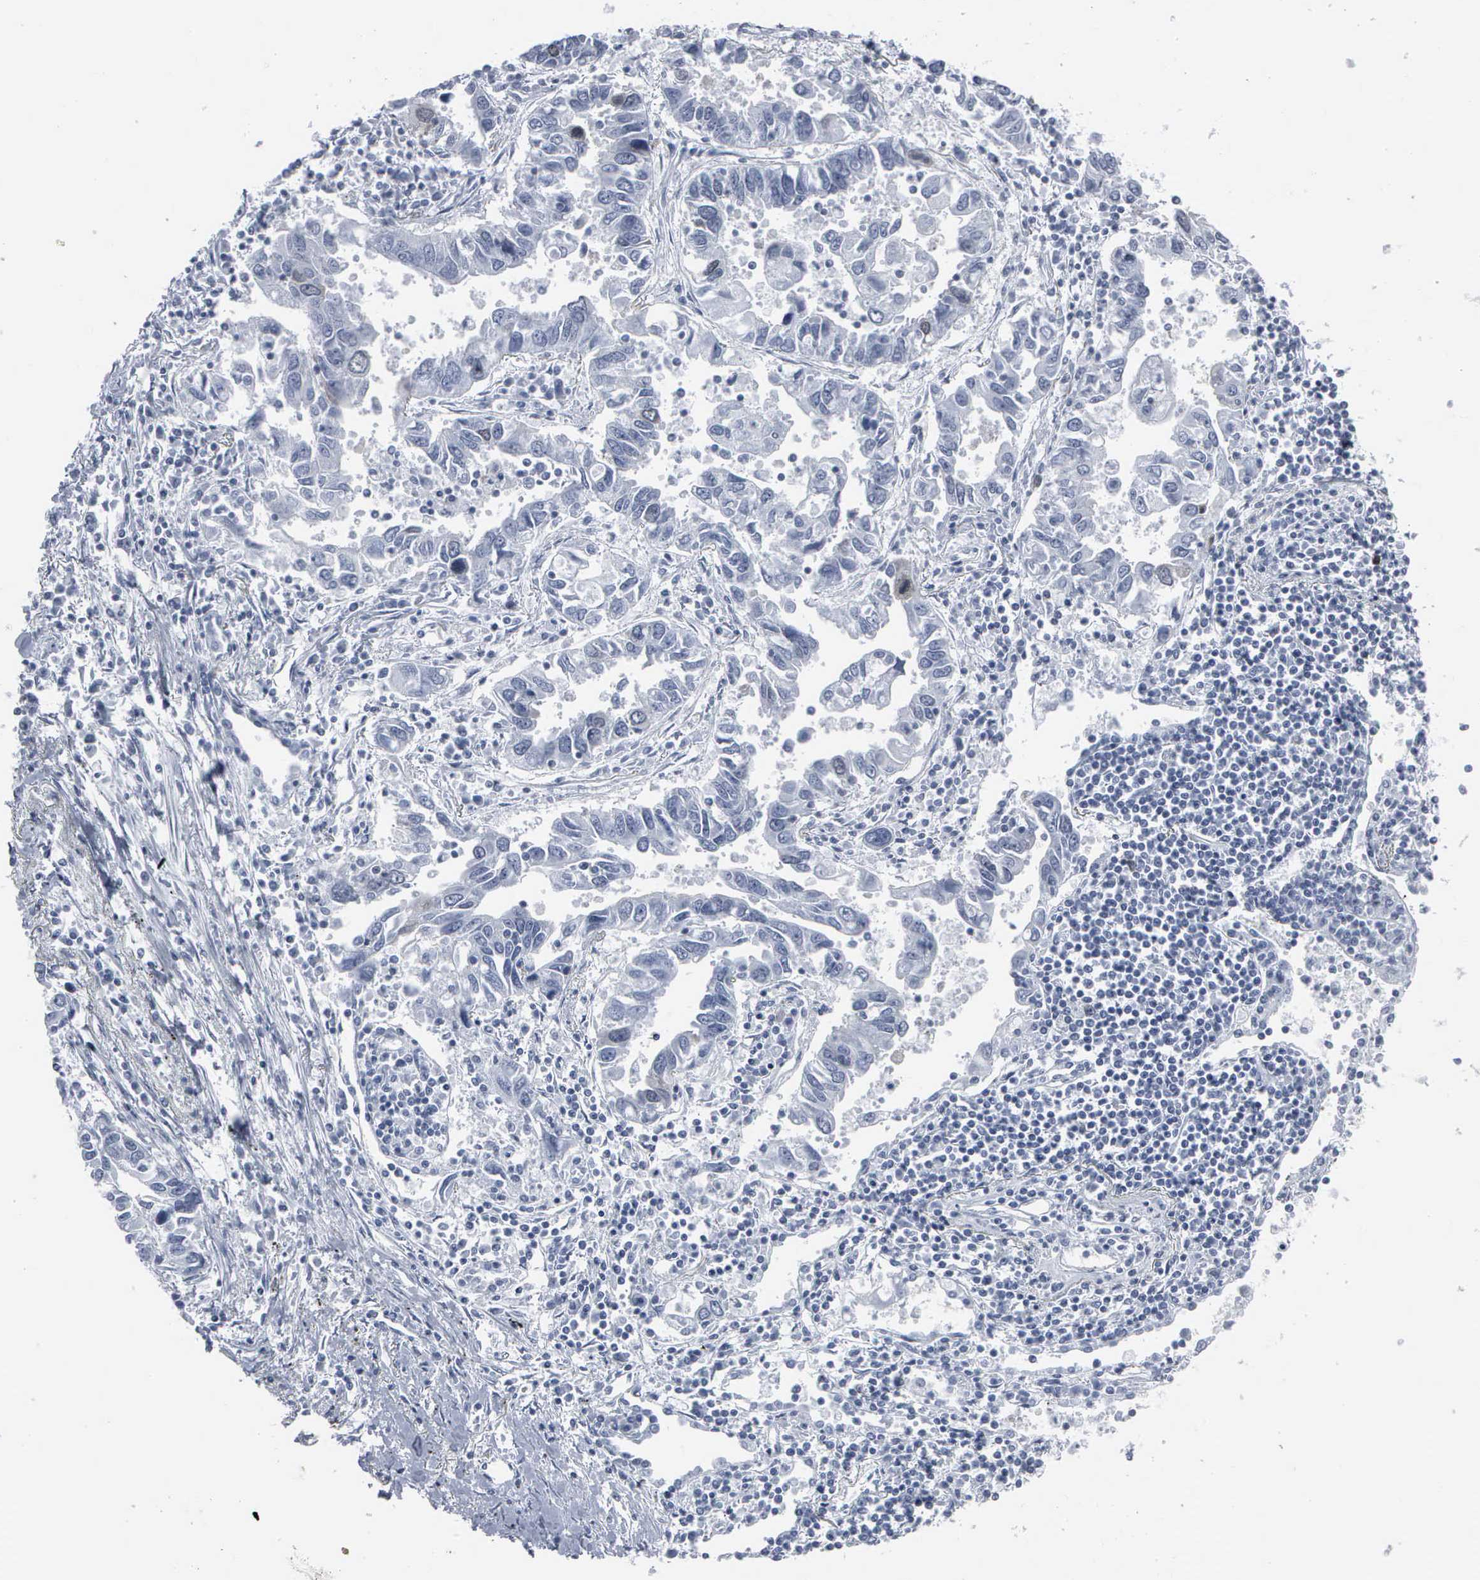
{"staining": {"intensity": "weak", "quantity": "<25%", "location": "cytoplasmic/membranous"}, "tissue": "lung cancer", "cell_type": "Tumor cells", "image_type": "cancer", "snomed": [{"axis": "morphology", "description": "Adenocarcinoma, NOS"}, {"axis": "topography", "description": "Lung"}], "caption": "This photomicrograph is of lung cancer (adenocarcinoma) stained with immunohistochemistry to label a protein in brown with the nuclei are counter-stained blue. There is no expression in tumor cells.", "gene": "CCNB1", "patient": {"sex": "male", "age": 48}}